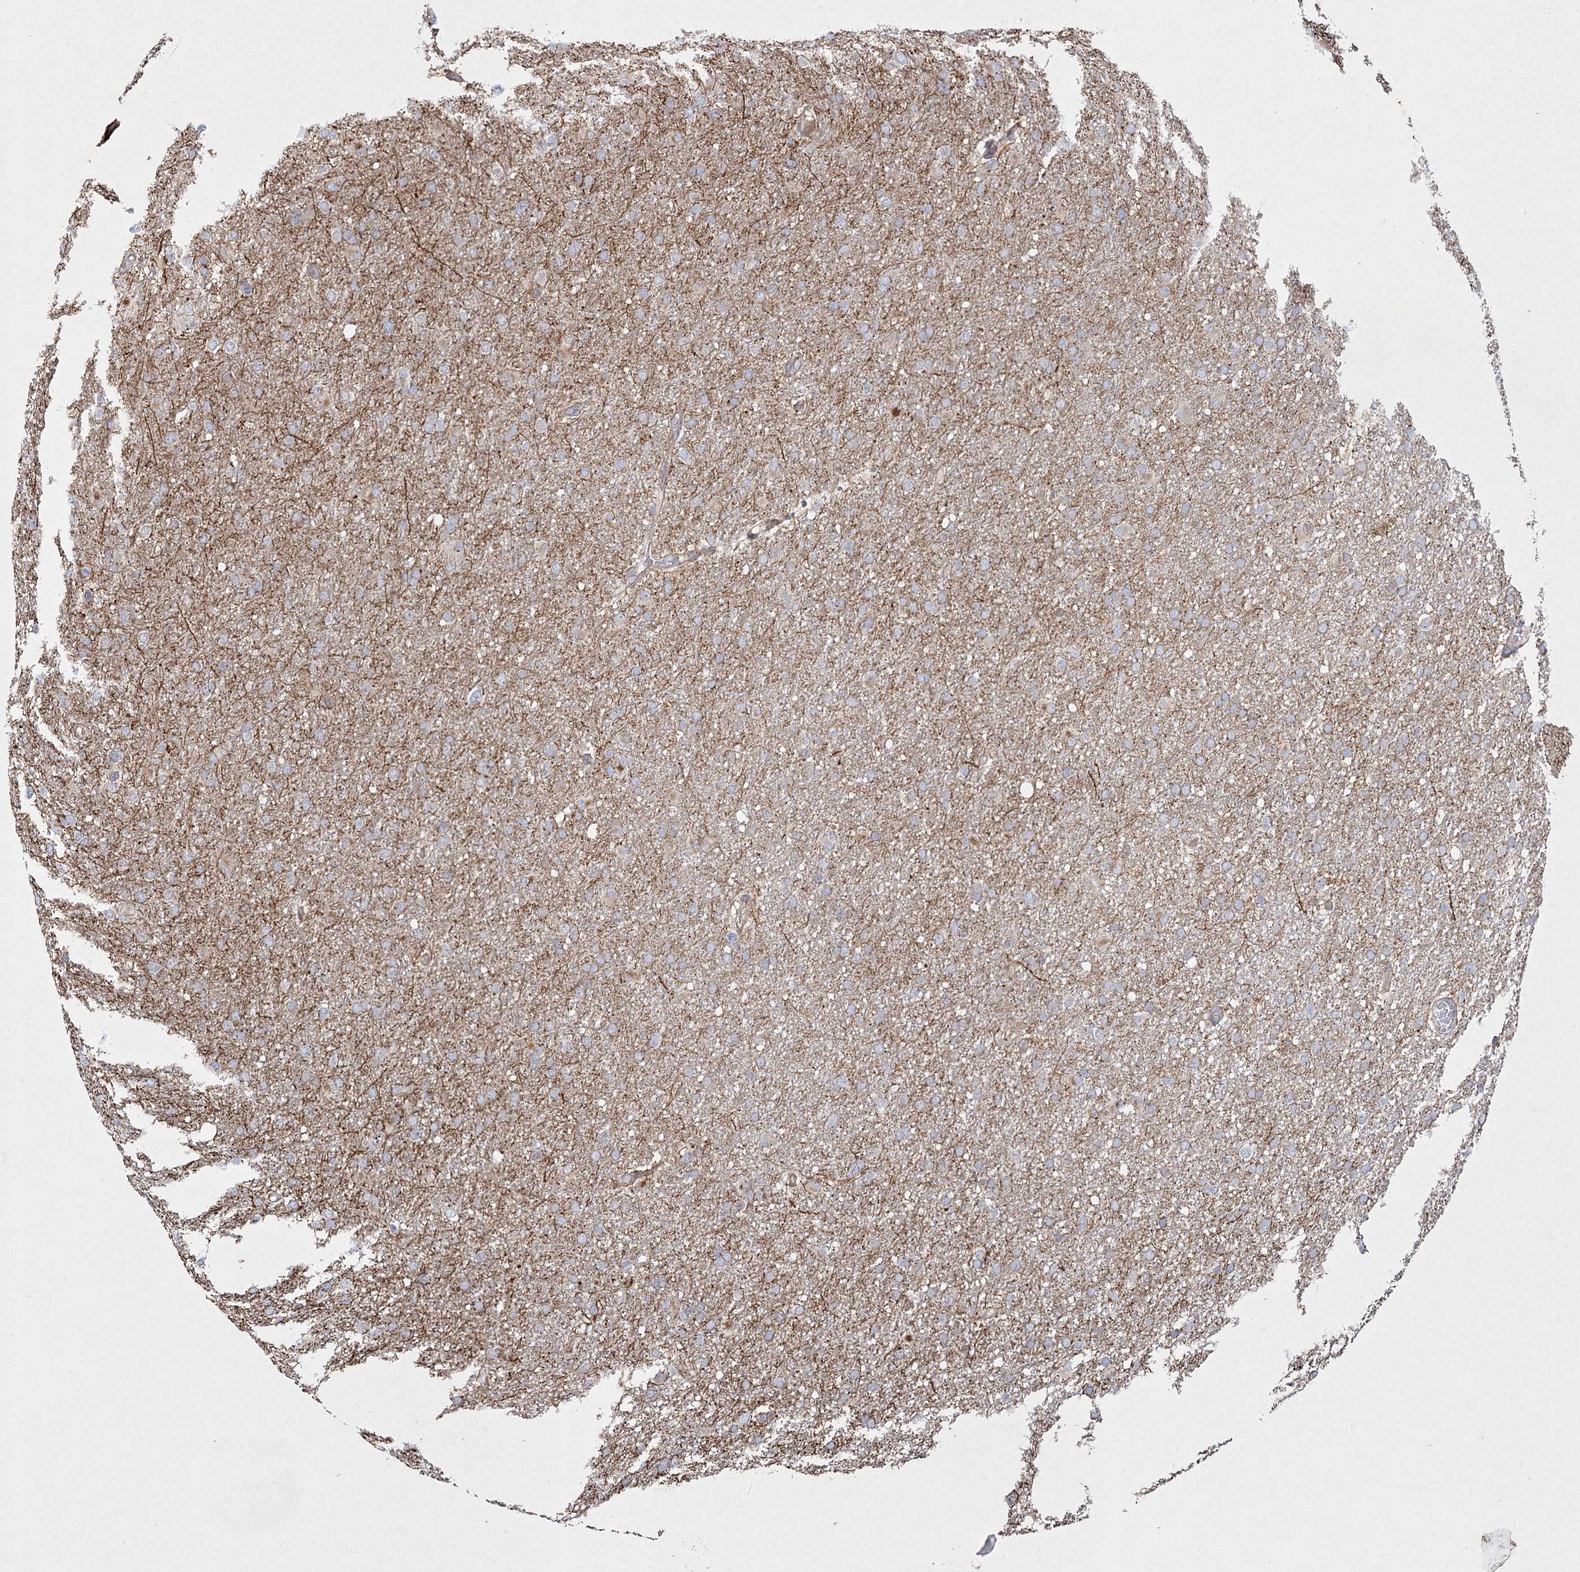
{"staining": {"intensity": "negative", "quantity": "none", "location": "none"}, "tissue": "glioma", "cell_type": "Tumor cells", "image_type": "cancer", "snomed": [{"axis": "morphology", "description": "Glioma, malignant, High grade"}, {"axis": "topography", "description": "Cerebral cortex"}], "caption": "This photomicrograph is of malignant glioma (high-grade) stained with IHC to label a protein in brown with the nuclei are counter-stained blue. There is no staining in tumor cells. (DAB IHC, high magnification).", "gene": "SH3TC1", "patient": {"sex": "female", "age": 36}}